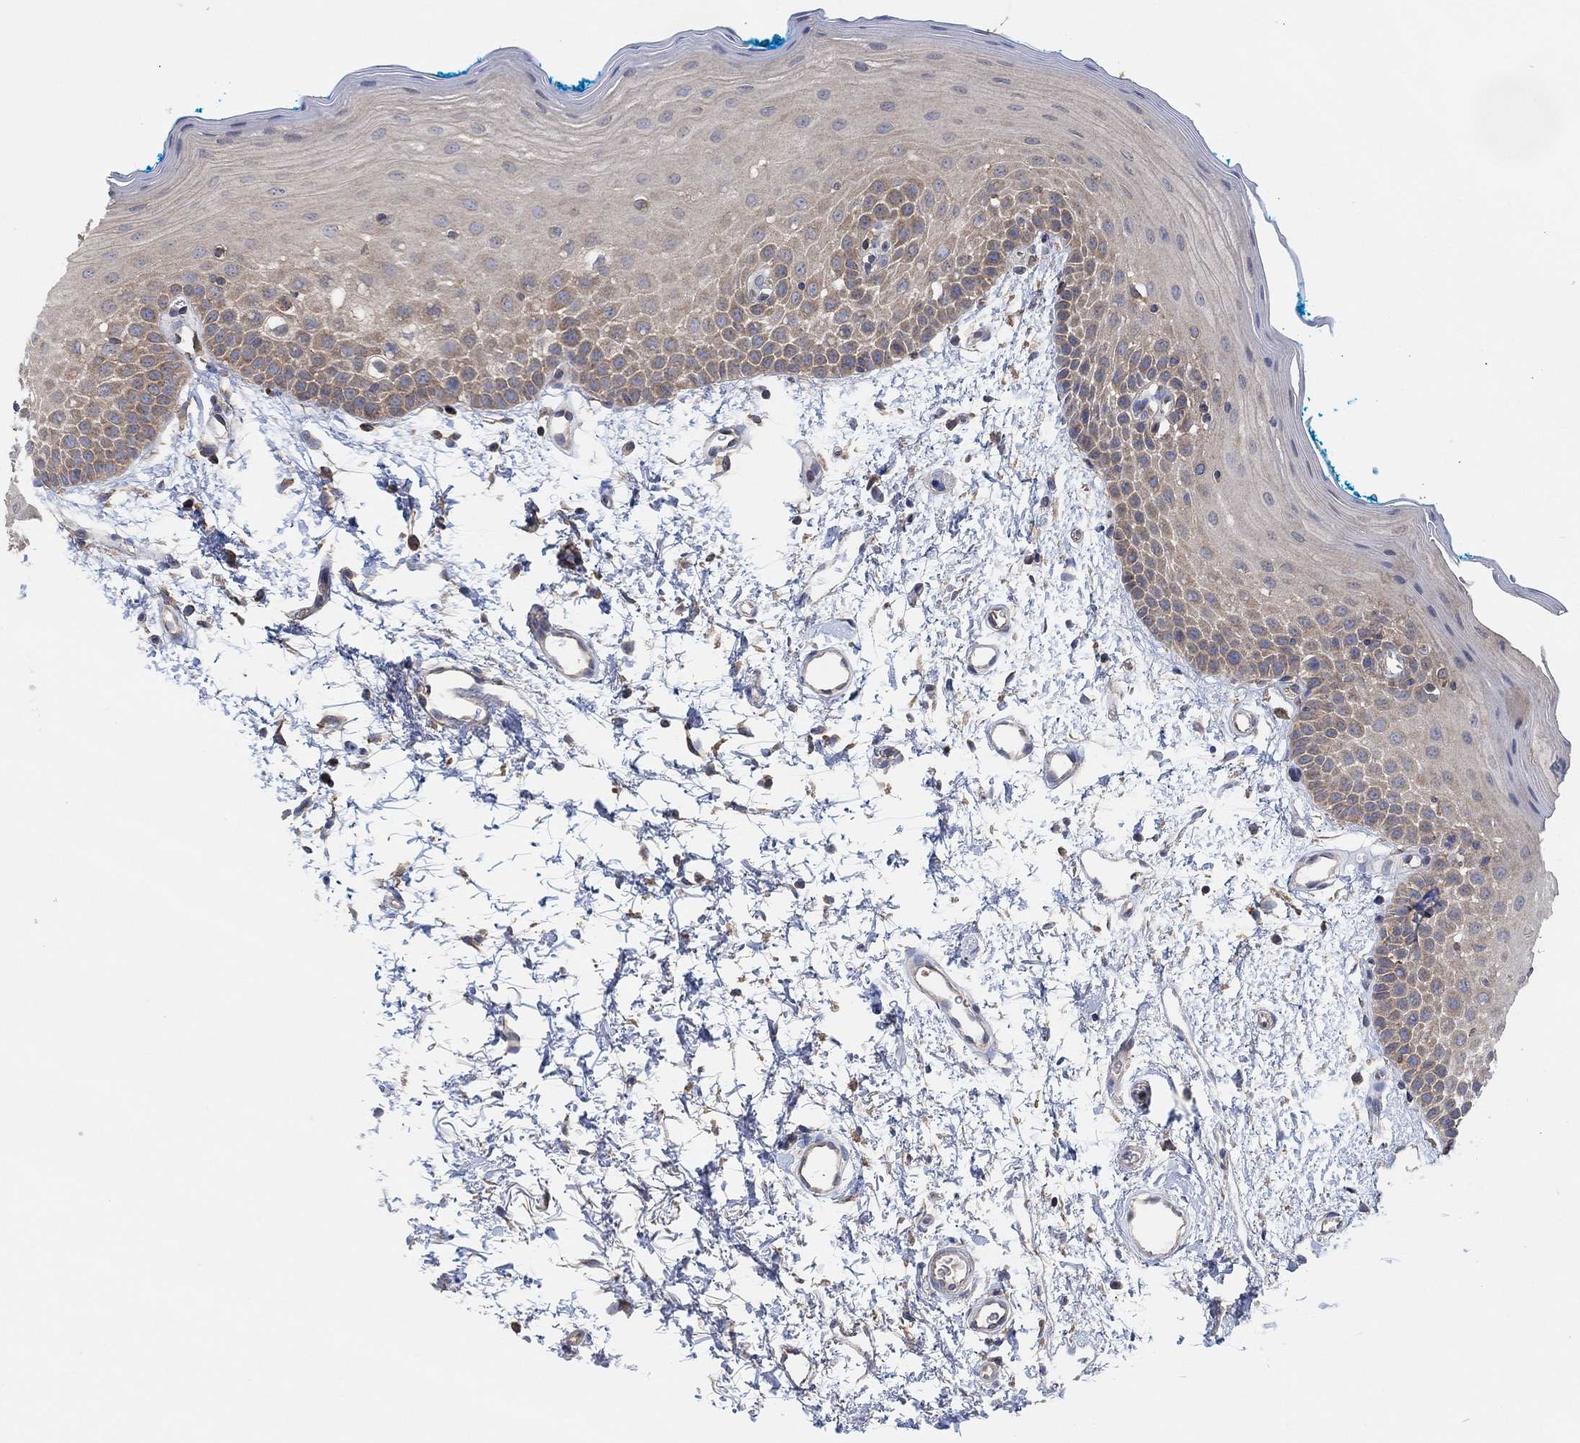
{"staining": {"intensity": "weak", "quantity": "25%-75%", "location": "cytoplasmic/membranous"}, "tissue": "oral mucosa", "cell_type": "Squamous epithelial cells", "image_type": "normal", "snomed": [{"axis": "morphology", "description": "Normal tissue, NOS"}, {"axis": "morphology", "description": "Squamous cell carcinoma, NOS"}, {"axis": "topography", "description": "Oral tissue"}, {"axis": "topography", "description": "Head-Neck"}], "caption": "High-magnification brightfield microscopy of normal oral mucosa stained with DAB (3,3'-diaminobenzidine) (brown) and counterstained with hematoxylin (blue). squamous epithelial cells exhibit weak cytoplasmic/membranous staining is identified in about25%-75% of cells.", "gene": "BLOC1S3", "patient": {"sex": "female", "age": 75}}